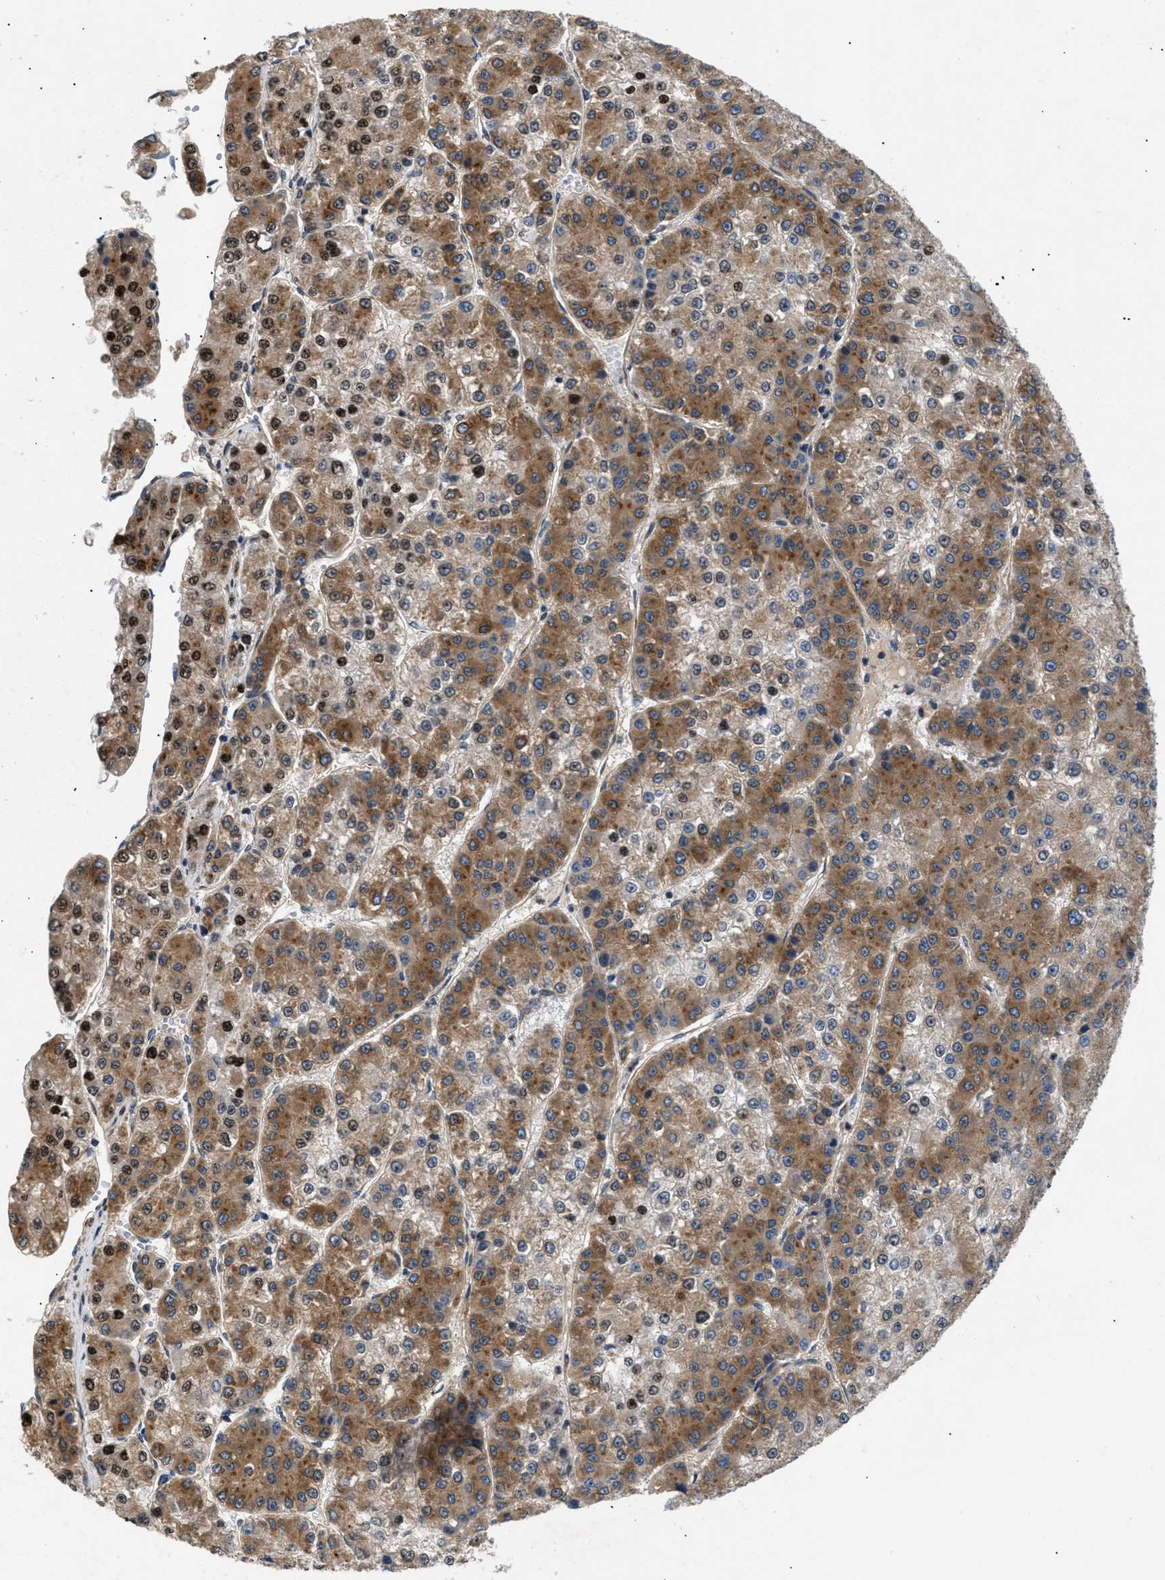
{"staining": {"intensity": "moderate", "quantity": ">75%", "location": "cytoplasmic/membranous,nuclear"}, "tissue": "liver cancer", "cell_type": "Tumor cells", "image_type": "cancer", "snomed": [{"axis": "morphology", "description": "Carcinoma, Hepatocellular, NOS"}, {"axis": "topography", "description": "Liver"}], "caption": "The immunohistochemical stain labels moderate cytoplasmic/membranous and nuclear expression in tumor cells of liver cancer tissue. (Brightfield microscopy of DAB IHC at high magnification).", "gene": "LYSMD3", "patient": {"sex": "female", "age": 73}}